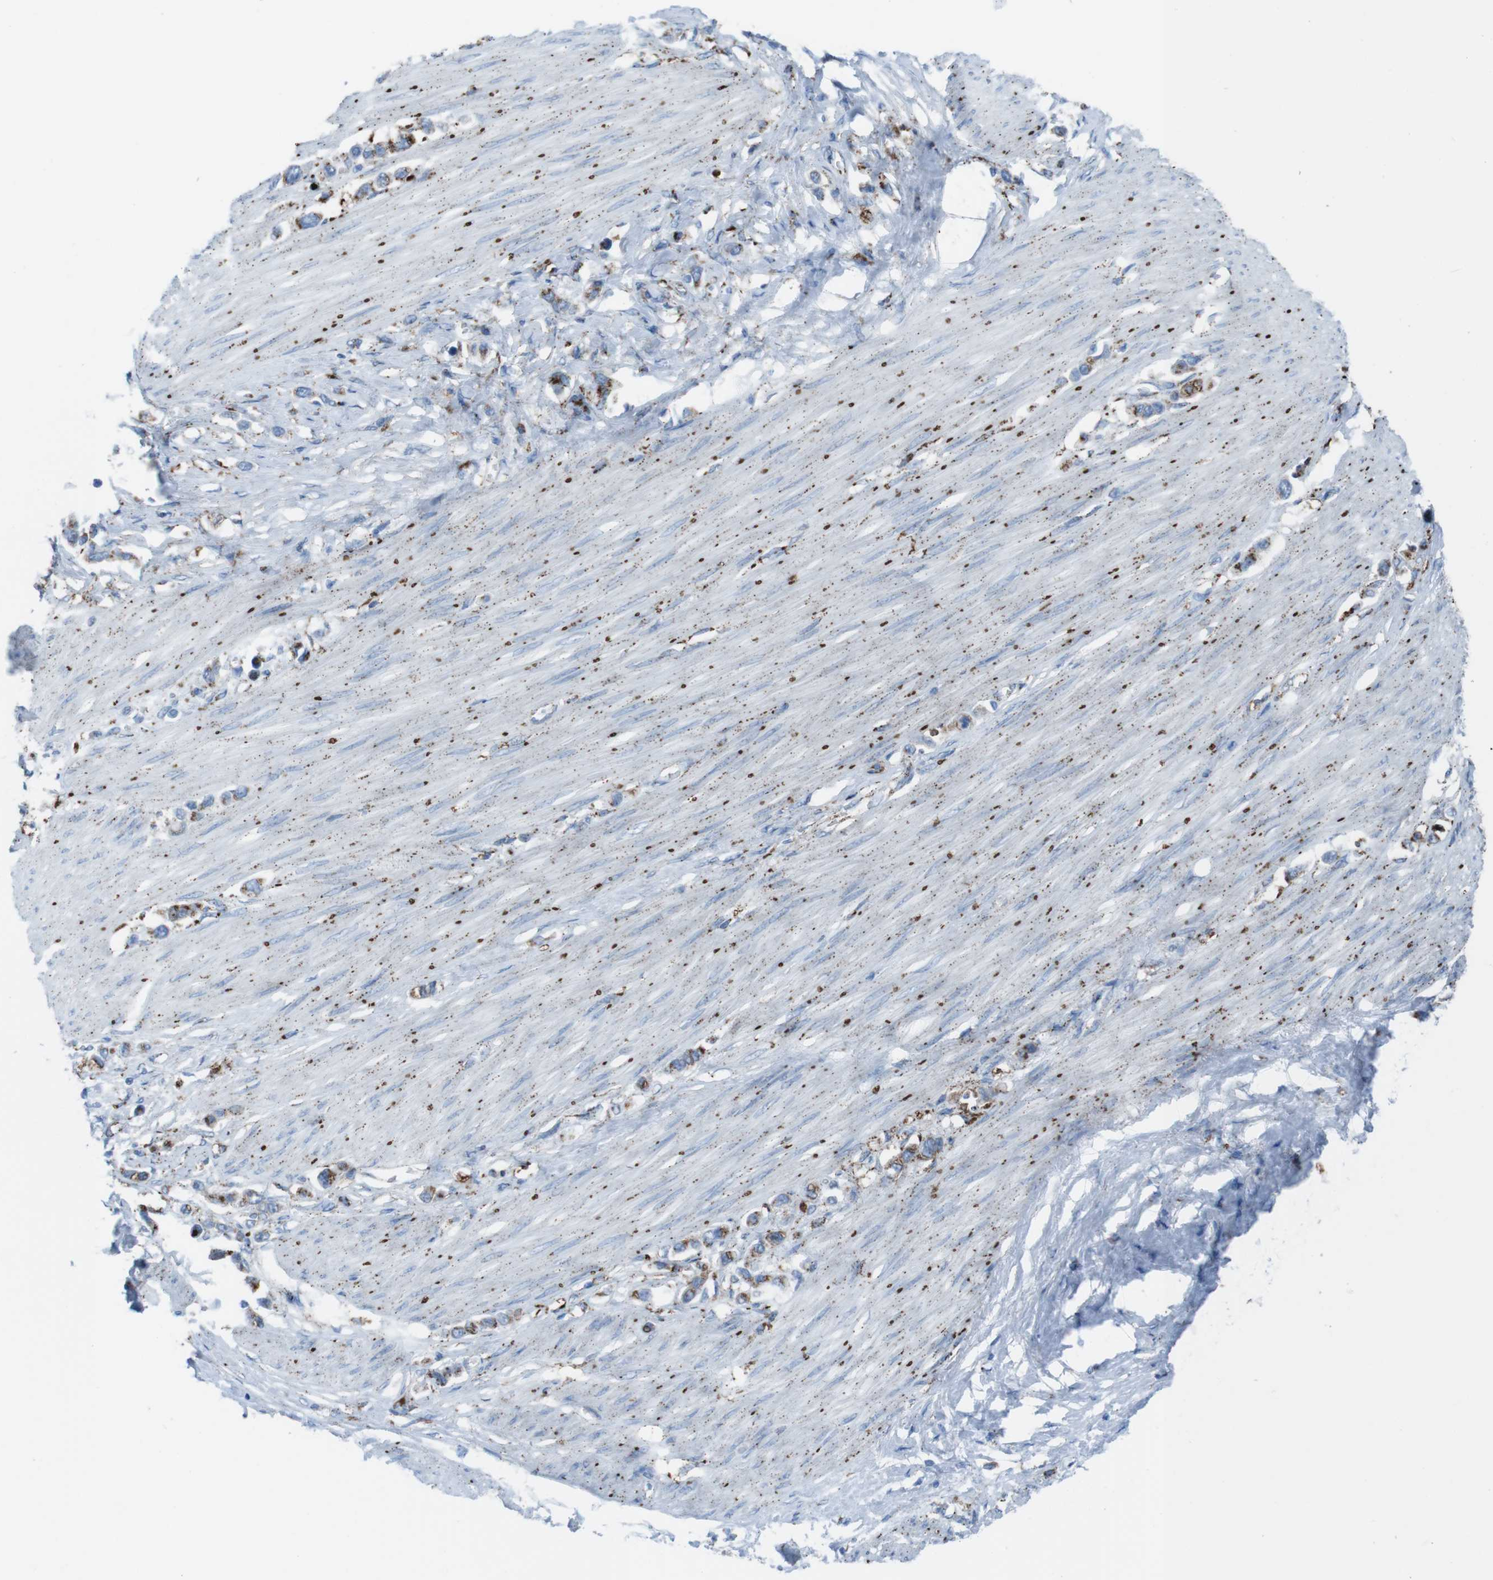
{"staining": {"intensity": "moderate", "quantity": ">75%", "location": "cytoplasmic/membranous"}, "tissue": "stomach cancer", "cell_type": "Tumor cells", "image_type": "cancer", "snomed": [{"axis": "morphology", "description": "Adenocarcinoma, NOS"}, {"axis": "topography", "description": "Stomach"}], "caption": "There is medium levels of moderate cytoplasmic/membranous staining in tumor cells of stomach cancer, as demonstrated by immunohistochemical staining (brown color).", "gene": "SCARB2", "patient": {"sex": "female", "age": 65}}